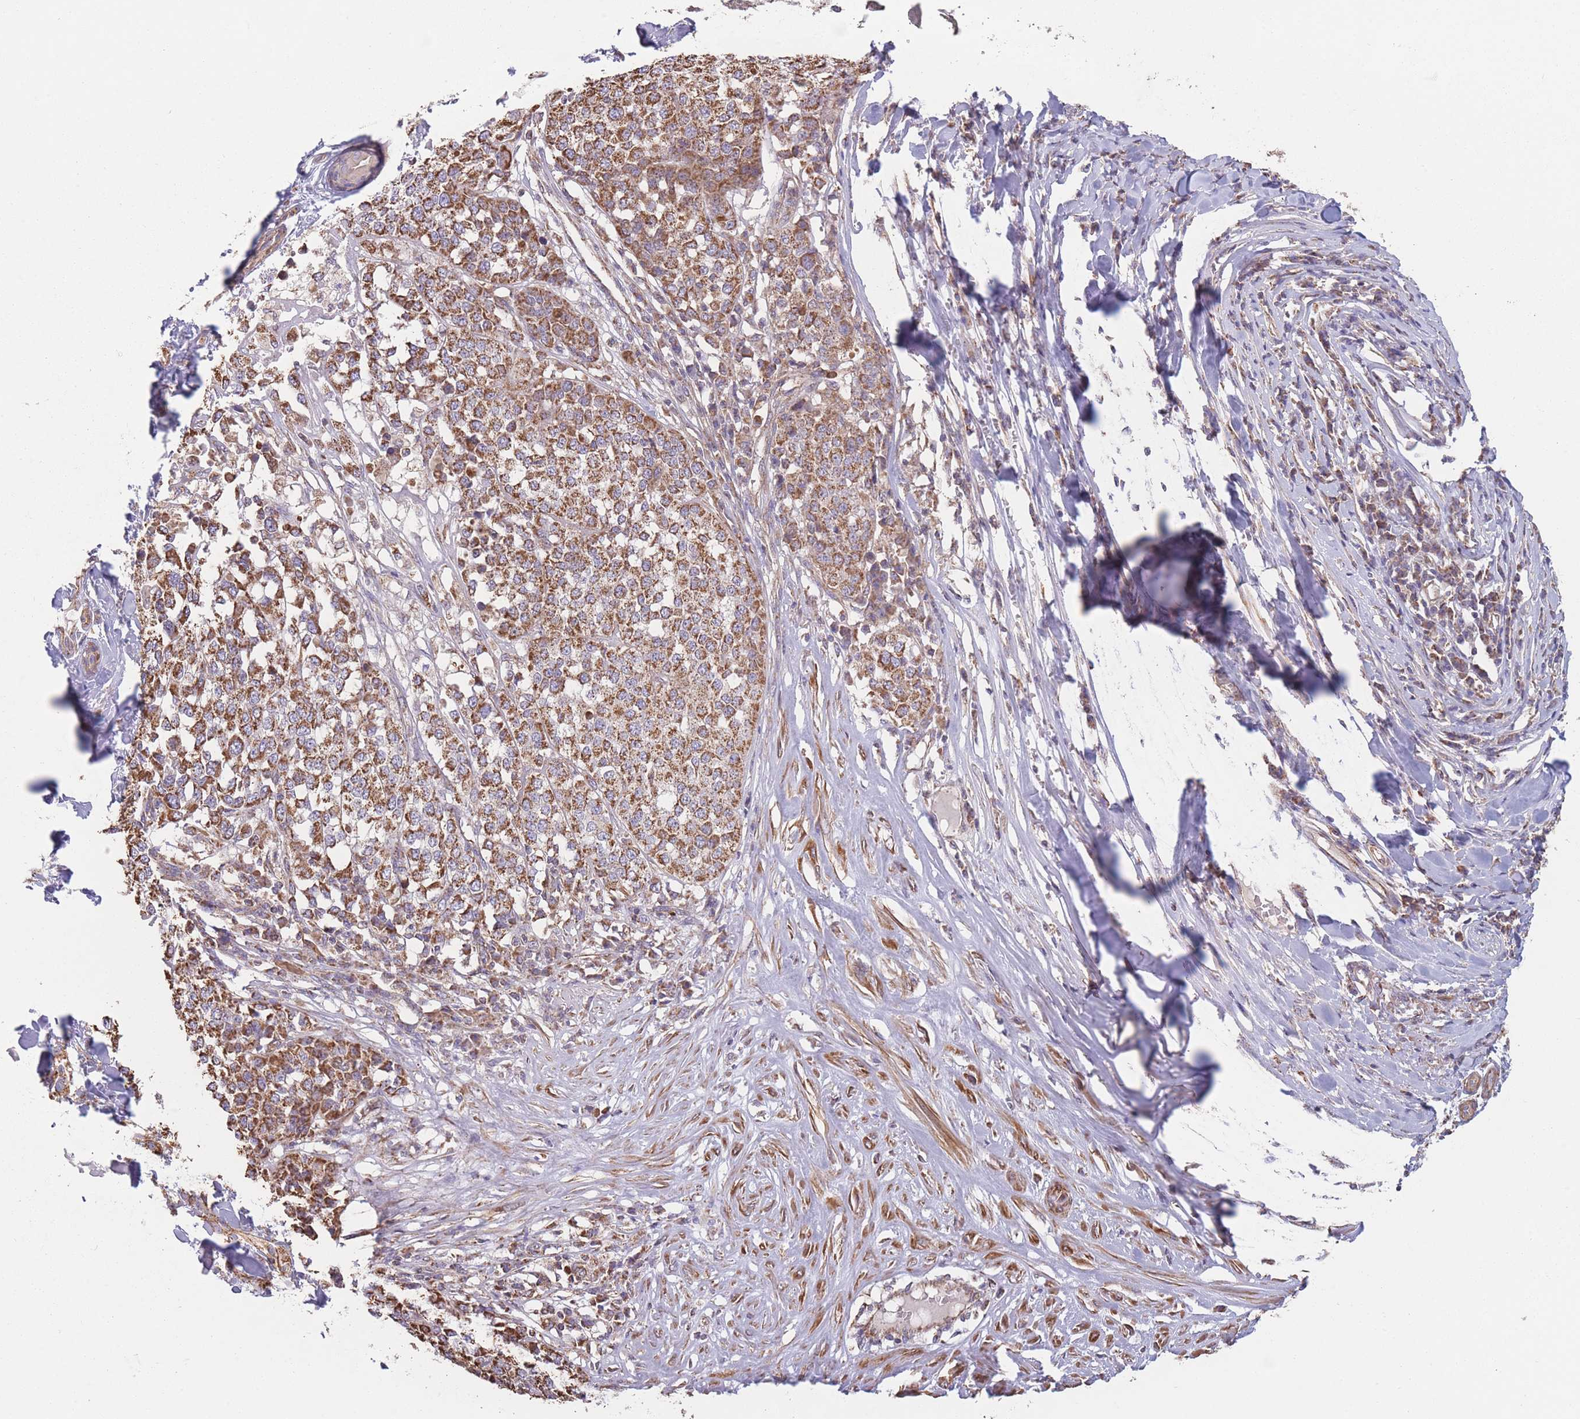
{"staining": {"intensity": "strong", "quantity": ">75%", "location": "cytoplasmic/membranous"}, "tissue": "melanoma", "cell_type": "Tumor cells", "image_type": "cancer", "snomed": [{"axis": "morphology", "description": "Malignant melanoma, Metastatic site"}, {"axis": "topography", "description": "Lymph node"}], "caption": "Tumor cells show high levels of strong cytoplasmic/membranous expression in about >75% of cells in human melanoma.", "gene": "KIF16B", "patient": {"sex": "male", "age": 44}}